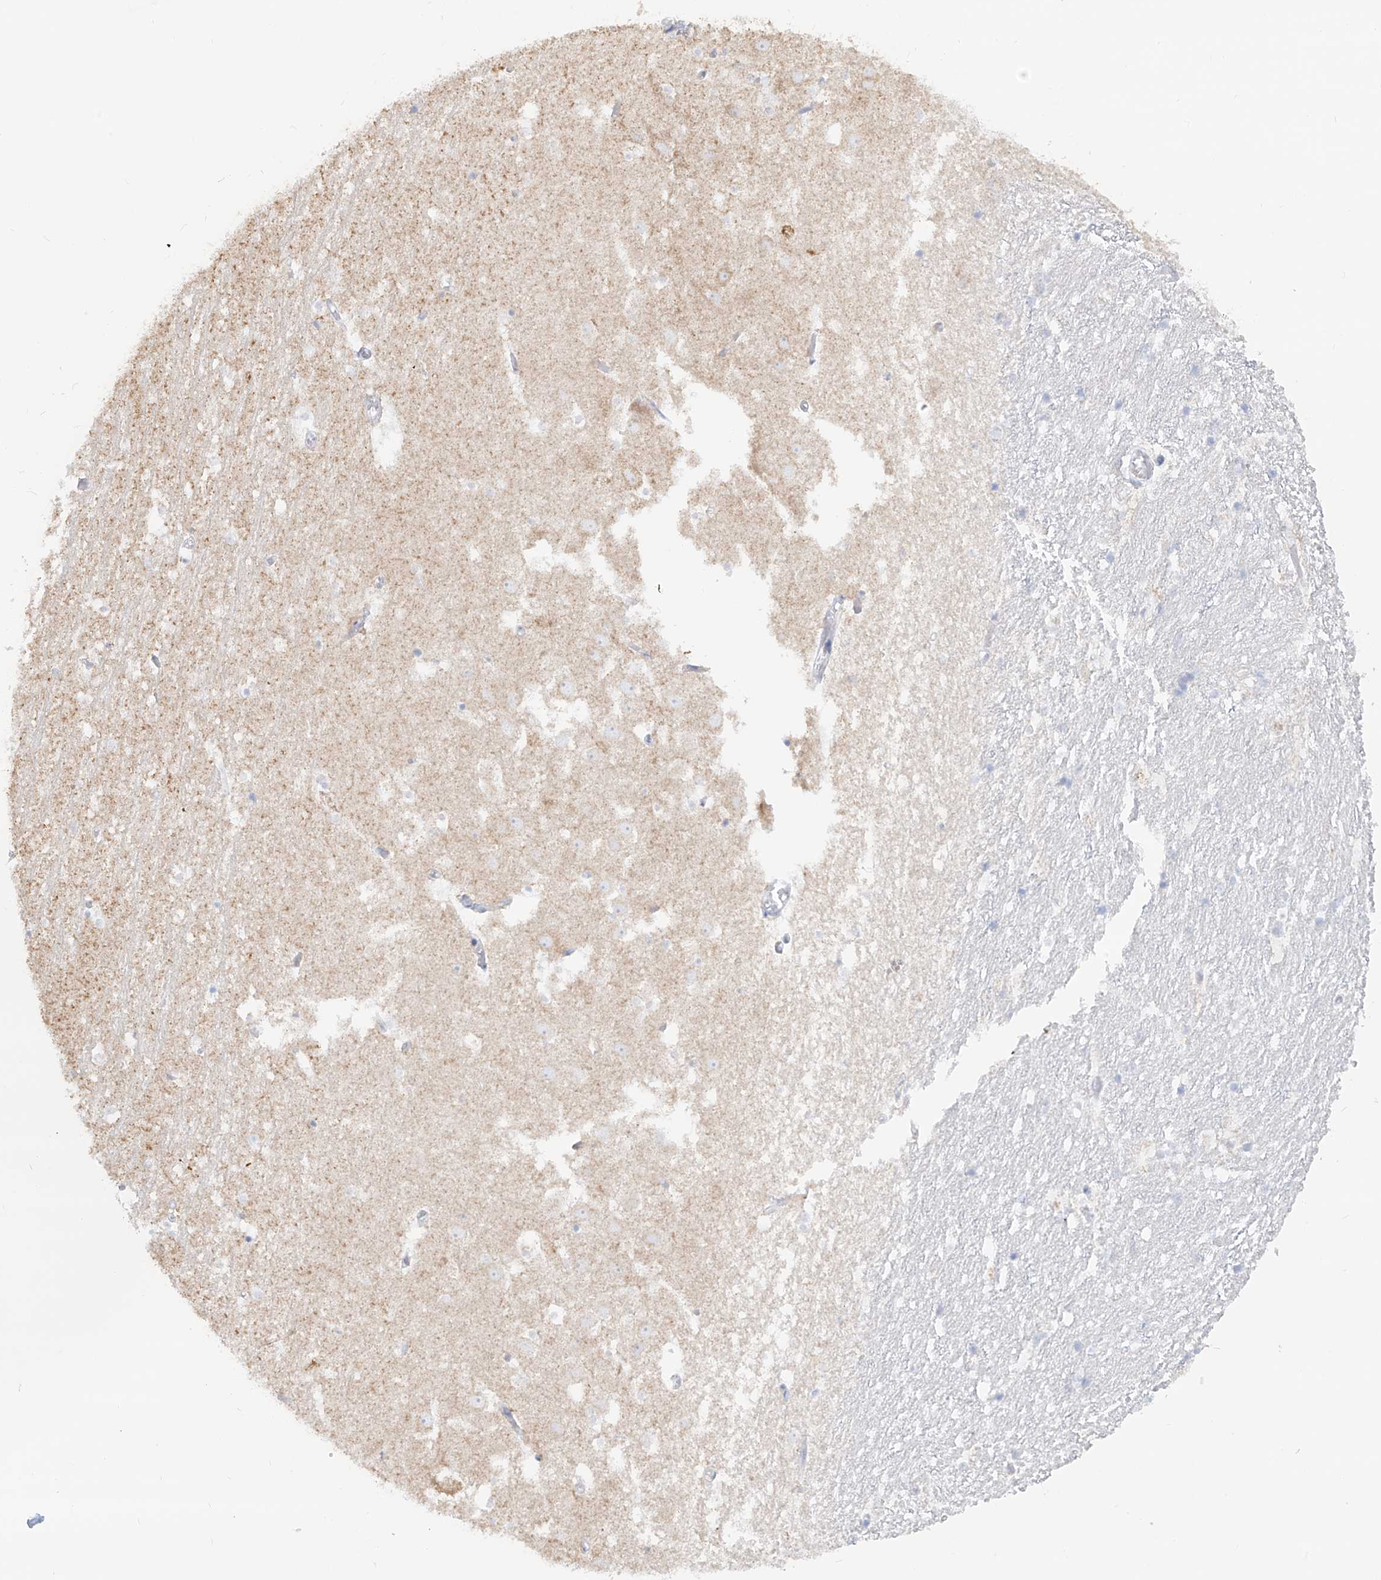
{"staining": {"intensity": "negative", "quantity": "none", "location": "none"}, "tissue": "hippocampus", "cell_type": "Glial cells", "image_type": "normal", "snomed": [{"axis": "morphology", "description": "Normal tissue, NOS"}, {"axis": "topography", "description": "Hippocampus"}], "caption": "IHC of normal hippocampus shows no positivity in glial cells.", "gene": "SLC26A3", "patient": {"sex": "female", "age": 52}}